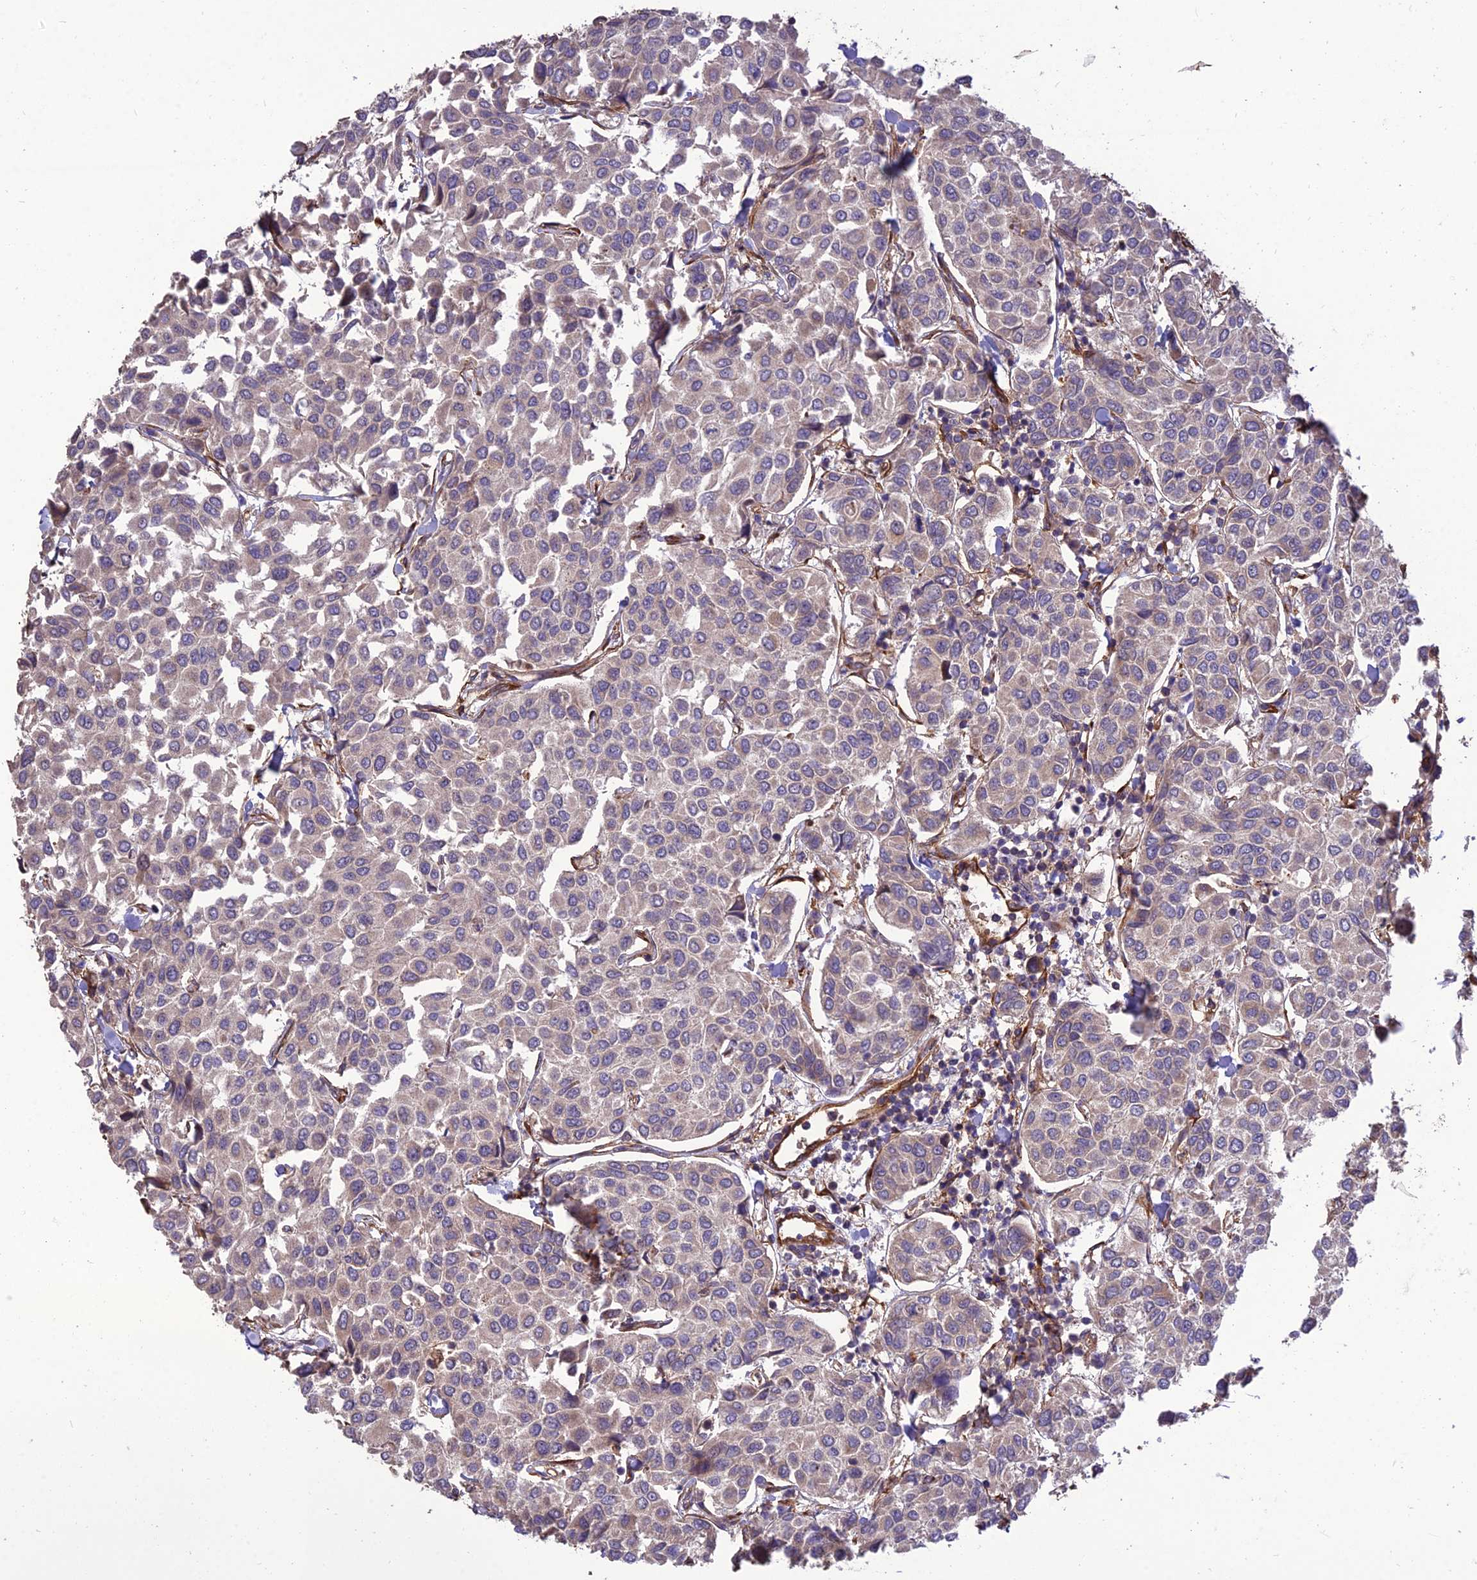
{"staining": {"intensity": "negative", "quantity": "none", "location": "none"}, "tissue": "breast cancer", "cell_type": "Tumor cells", "image_type": "cancer", "snomed": [{"axis": "morphology", "description": "Duct carcinoma"}, {"axis": "topography", "description": "Breast"}], "caption": "High magnification brightfield microscopy of breast cancer (invasive ductal carcinoma) stained with DAB (3,3'-diaminobenzidine) (brown) and counterstained with hematoxylin (blue): tumor cells show no significant expression.", "gene": "CRTAP", "patient": {"sex": "female", "age": 55}}